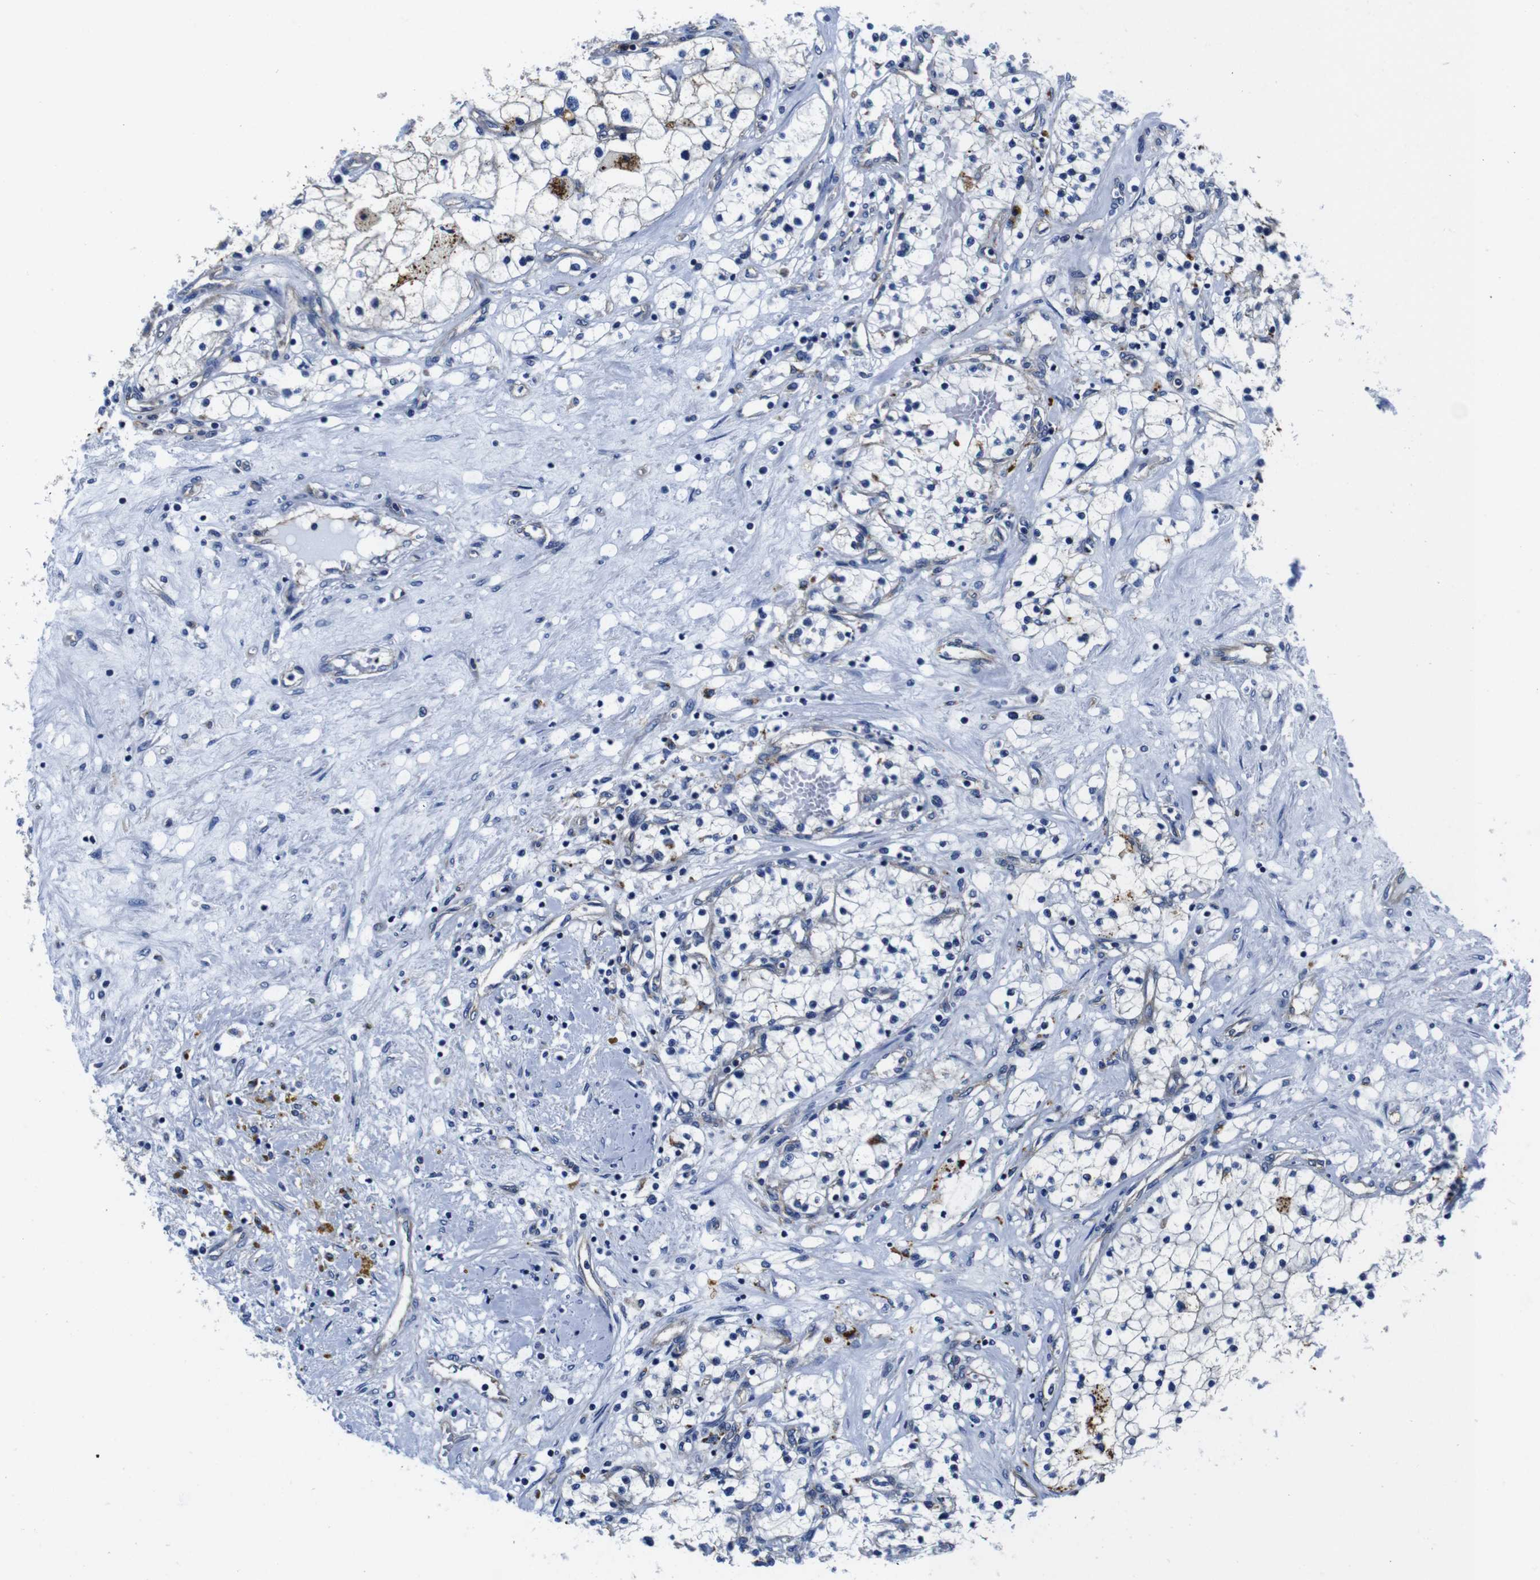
{"staining": {"intensity": "negative", "quantity": "none", "location": "none"}, "tissue": "renal cancer", "cell_type": "Tumor cells", "image_type": "cancer", "snomed": [{"axis": "morphology", "description": "Adenocarcinoma, NOS"}, {"axis": "topography", "description": "Kidney"}], "caption": "This is an immunohistochemistry photomicrograph of human renal adenocarcinoma. There is no staining in tumor cells.", "gene": "GIMAP2", "patient": {"sex": "male", "age": 68}}